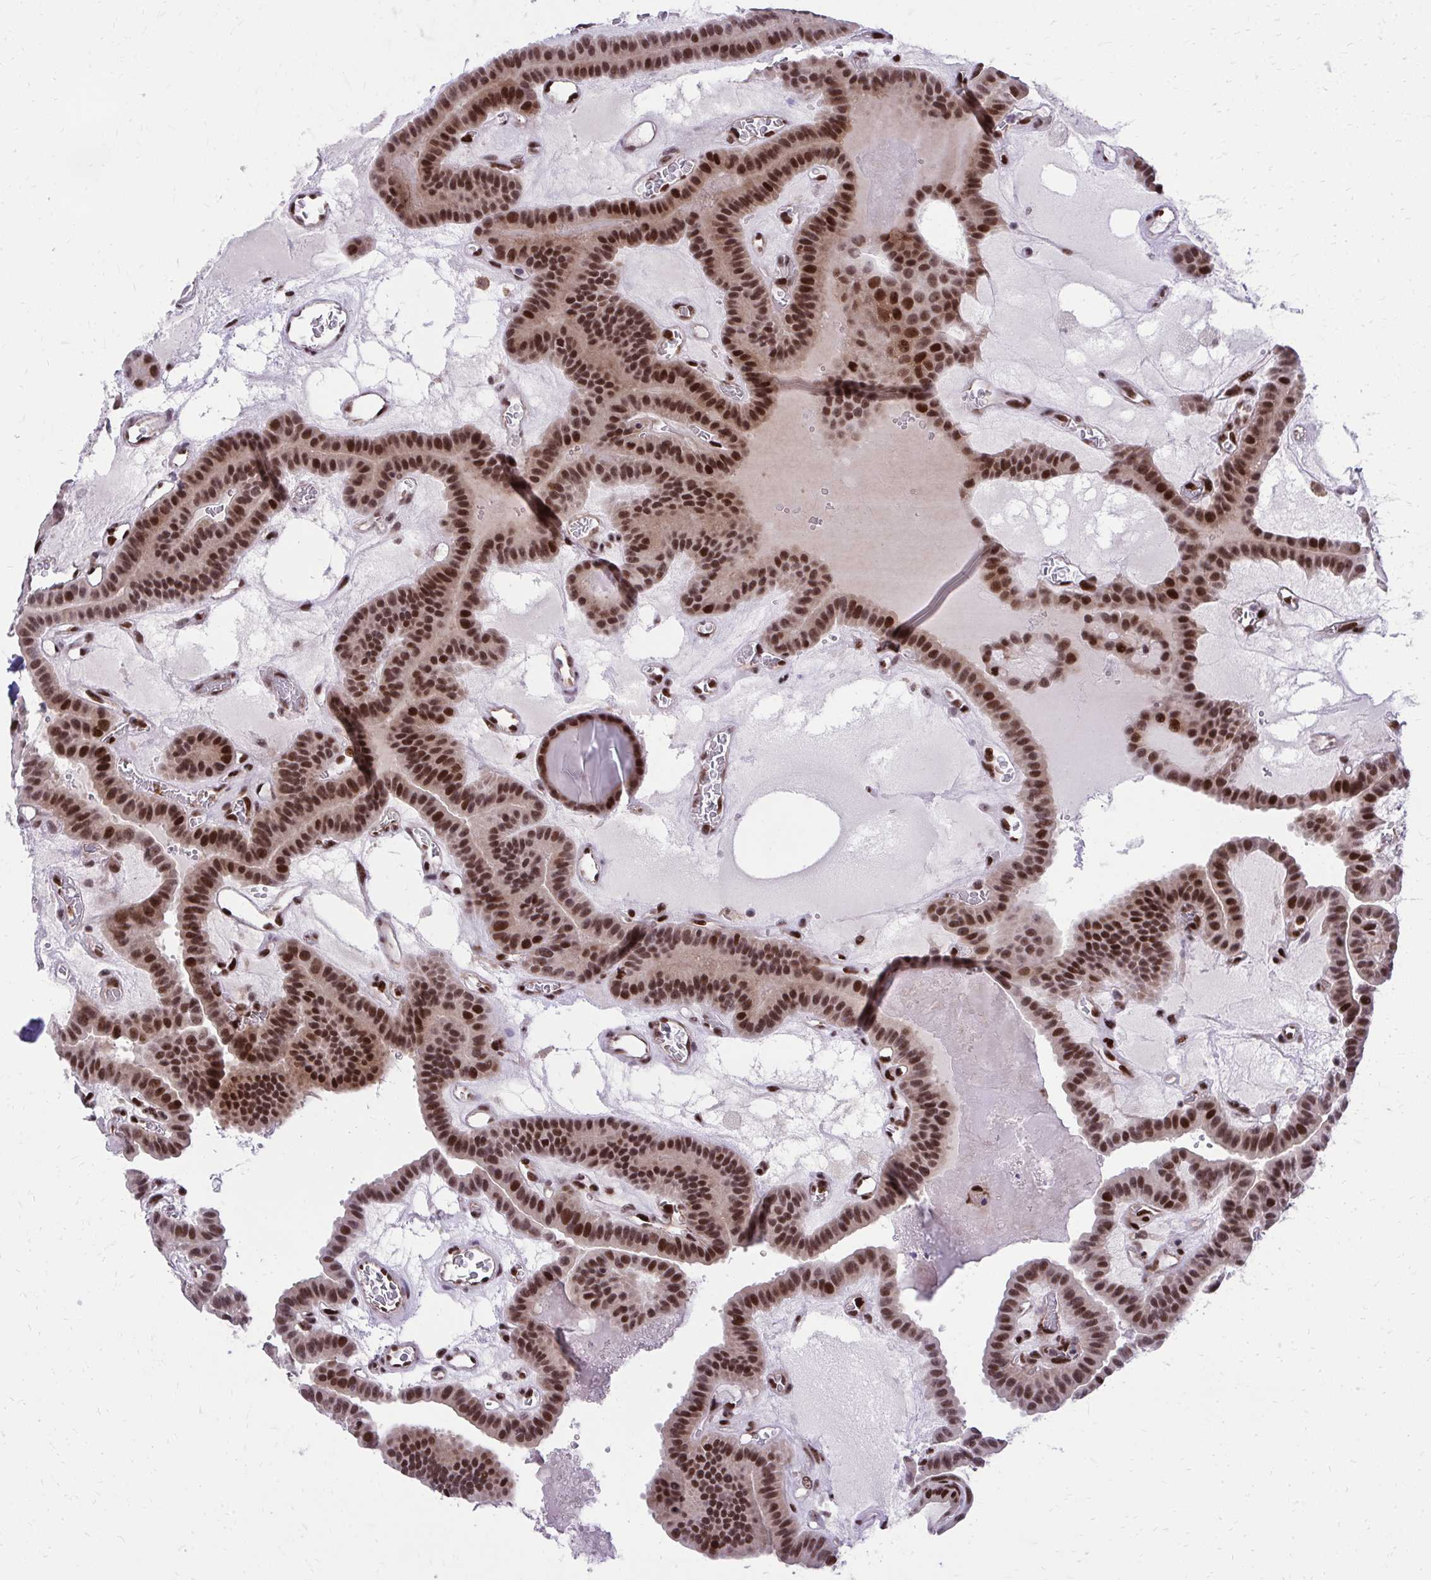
{"staining": {"intensity": "strong", "quantity": ">75%", "location": "nuclear"}, "tissue": "thyroid cancer", "cell_type": "Tumor cells", "image_type": "cancer", "snomed": [{"axis": "morphology", "description": "Papillary adenocarcinoma, NOS"}, {"axis": "topography", "description": "Thyroid gland"}], "caption": "Thyroid papillary adenocarcinoma stained for a protein (brown) demonstrates strong nuclear positive expression in about >75% of tumor cells.", "gene": "HOXA4", "patient": {"sex": "male", "age": 87}}